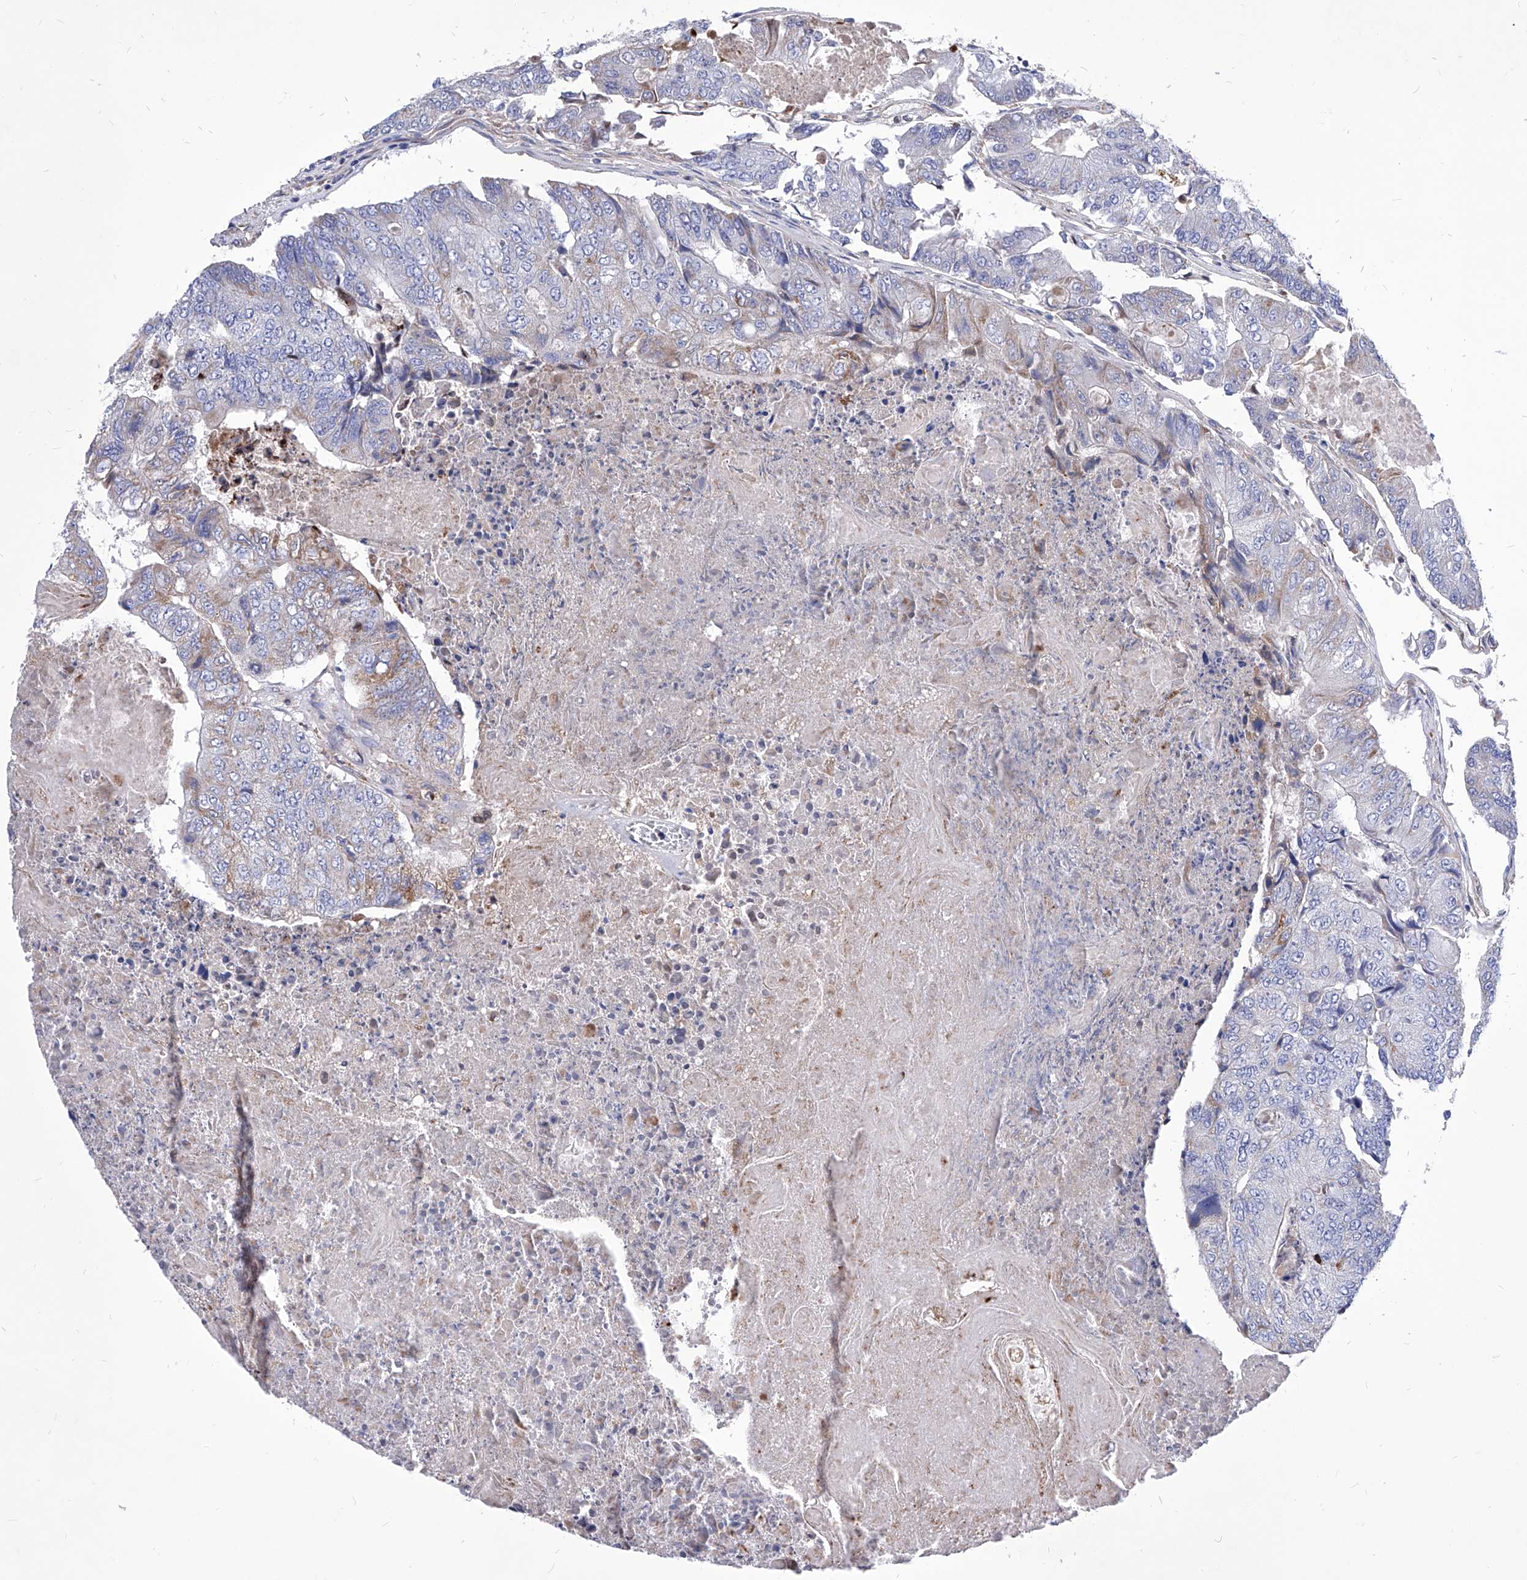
{"staining": {"intensity": "weak", "quantity": "<25%", "location": "cytoplasmic/membranous"}, "tissue": "colorectal cancer", "cell_type": "Tumor cells", "image_type": "cancer", "snomed": [{"axis": "morphology", "description": "Adenocarcinoma, NOS"}, {"axis": "topography", "description": "Colon"}], "caption": "Human colorectal cancer stained for a protein using IHC reveals no expression in tumor cells.", "gene": "HRNR", "patient": {"sex": "female", "age": 67}}